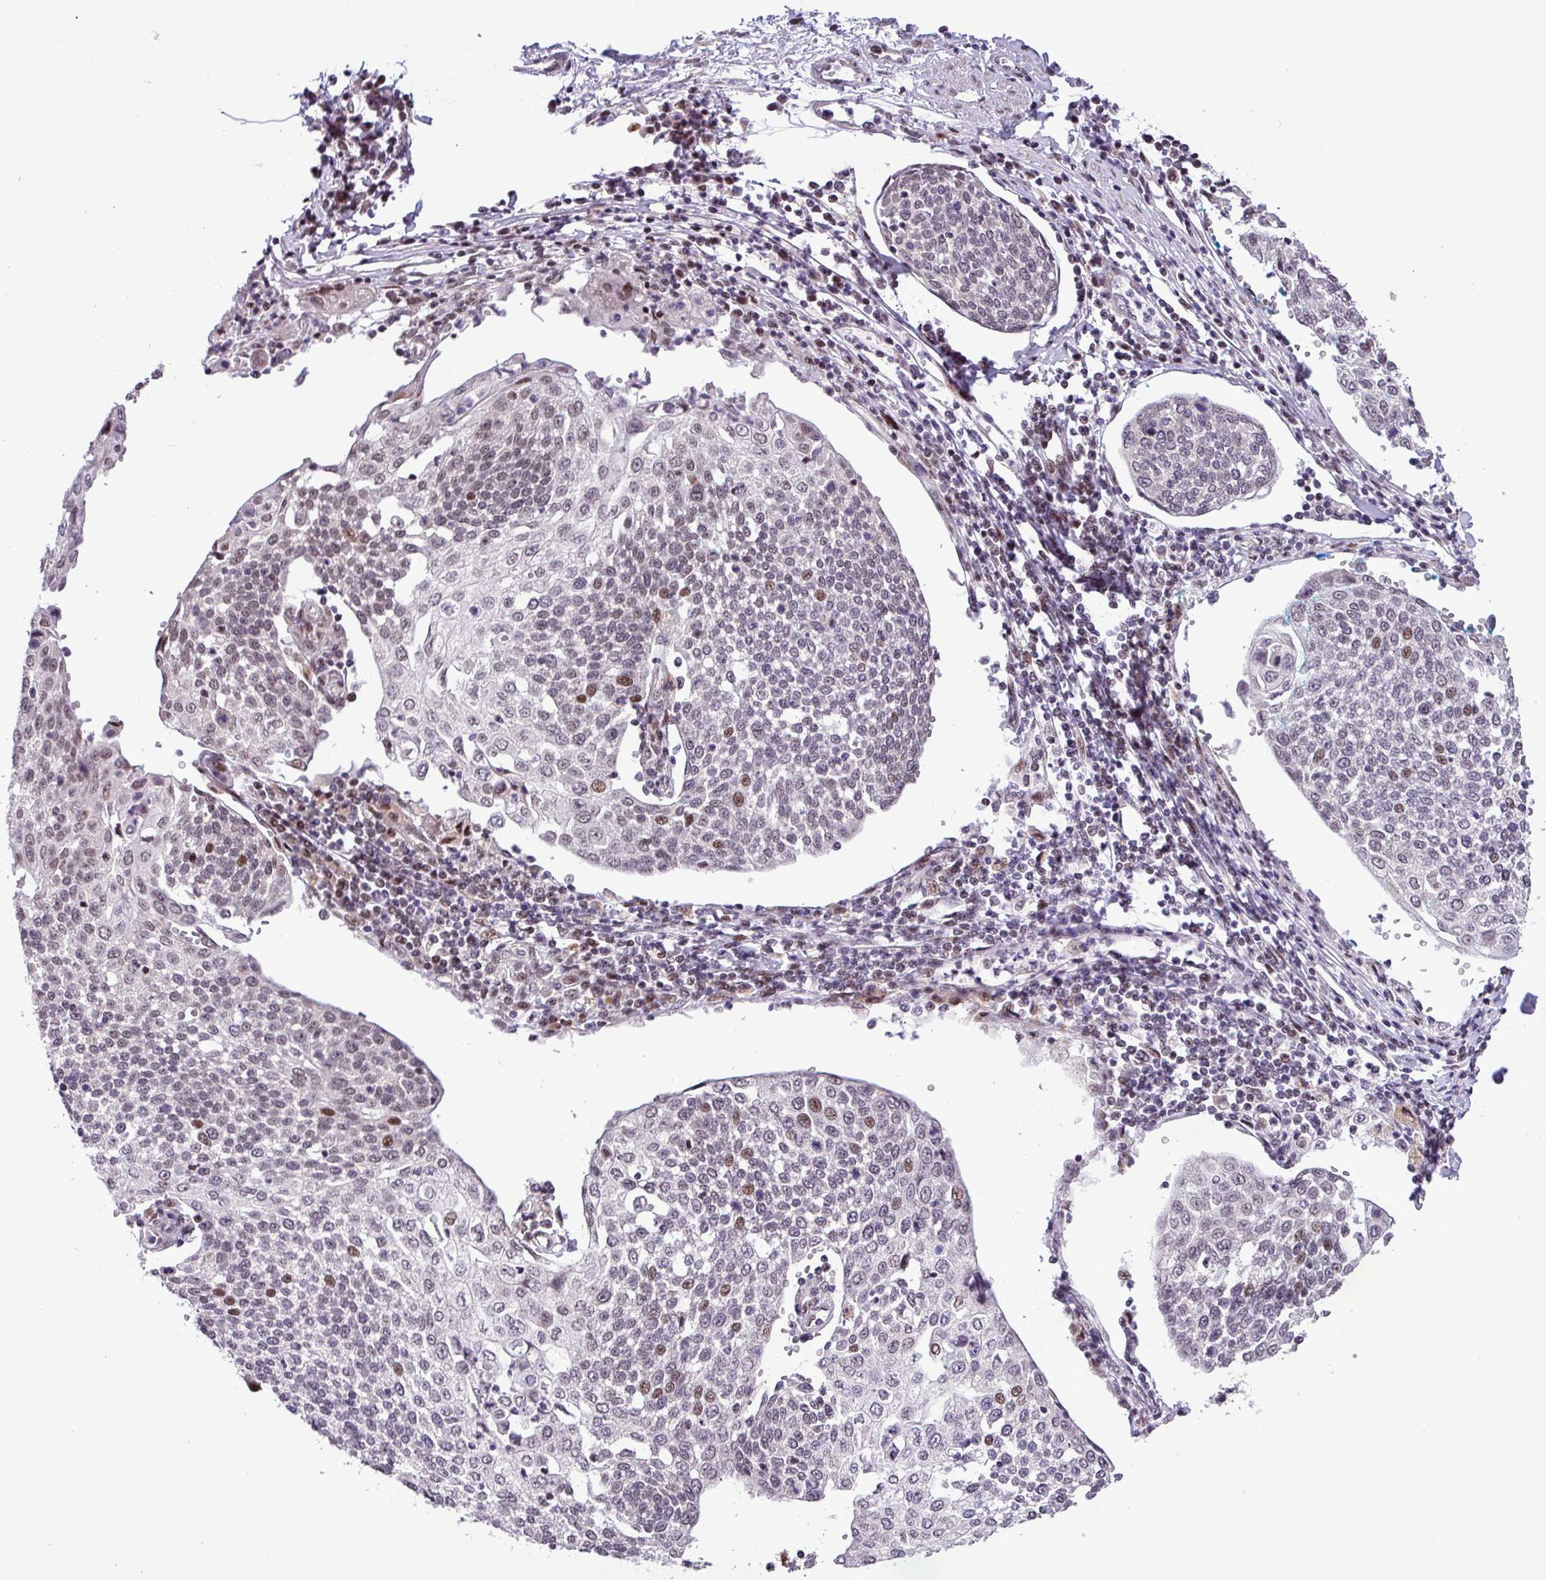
{"staining": {"intensity": "moderate", "quantity": "<25%", "location": "nuclear"}, "tissue": "cervical cancer", "cell_type": "Tumor cells", "image_type": "cancer", "snomed": [{"axis": "morphology", "description": "Squamous cell carcinoma, NOS"}, {"axis": "topography", "description": "Cervix"}], "caption": "High-magnification brightfield microscopy of squamous cell carcinoma (cervical) stained with DAB (3,3'-diaminobenzidine) (brown) and counterstained with hematoxylin (blue). tumor cells exhibit moderate nuclear staining is seen in approximately<25% of cells.", "gene": "ZNF354A", "patient": {"sex": "female", "age": 34}}